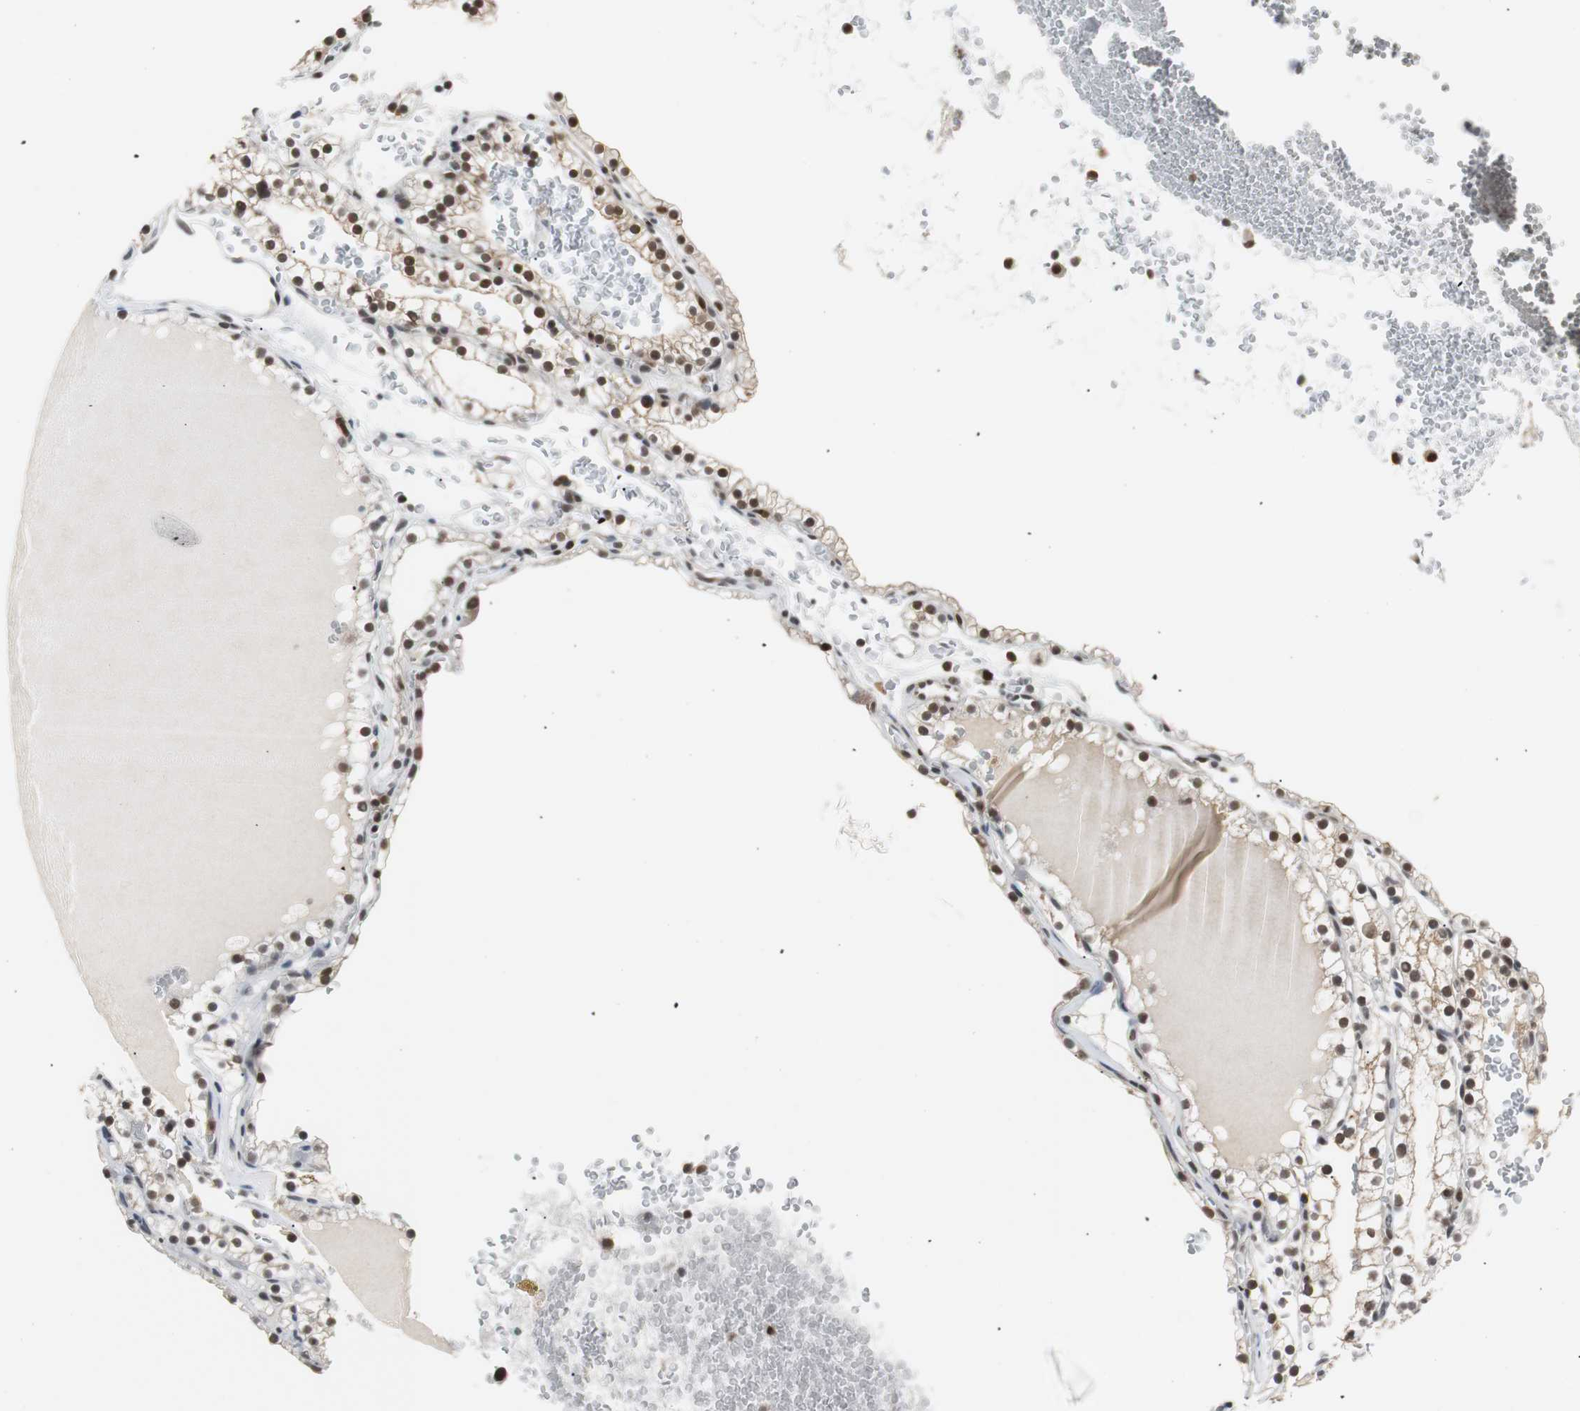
{"staining": {"intensity": "strong", "quantity": ">75%", "location": "cytoplasmic/membranous,nuclear"}, "tissue": "renal cancer", "cell_type": "Tumor cells", "image_type": "cancer", "snomed": [{"axis": "morphology", "description": "Adenocarcinoma, NOS"}, {"axis": "topography", "description": "Kidney"}], "caption": "Immunohistochemical staining of renal adenocarcinoma displays high levels of strong cytoplasmic/membranous and nuclear protein positivity in about >75% of tumor cells.", "gene": "SIRT1", "patient": {"sex": "female", "age": 41}}